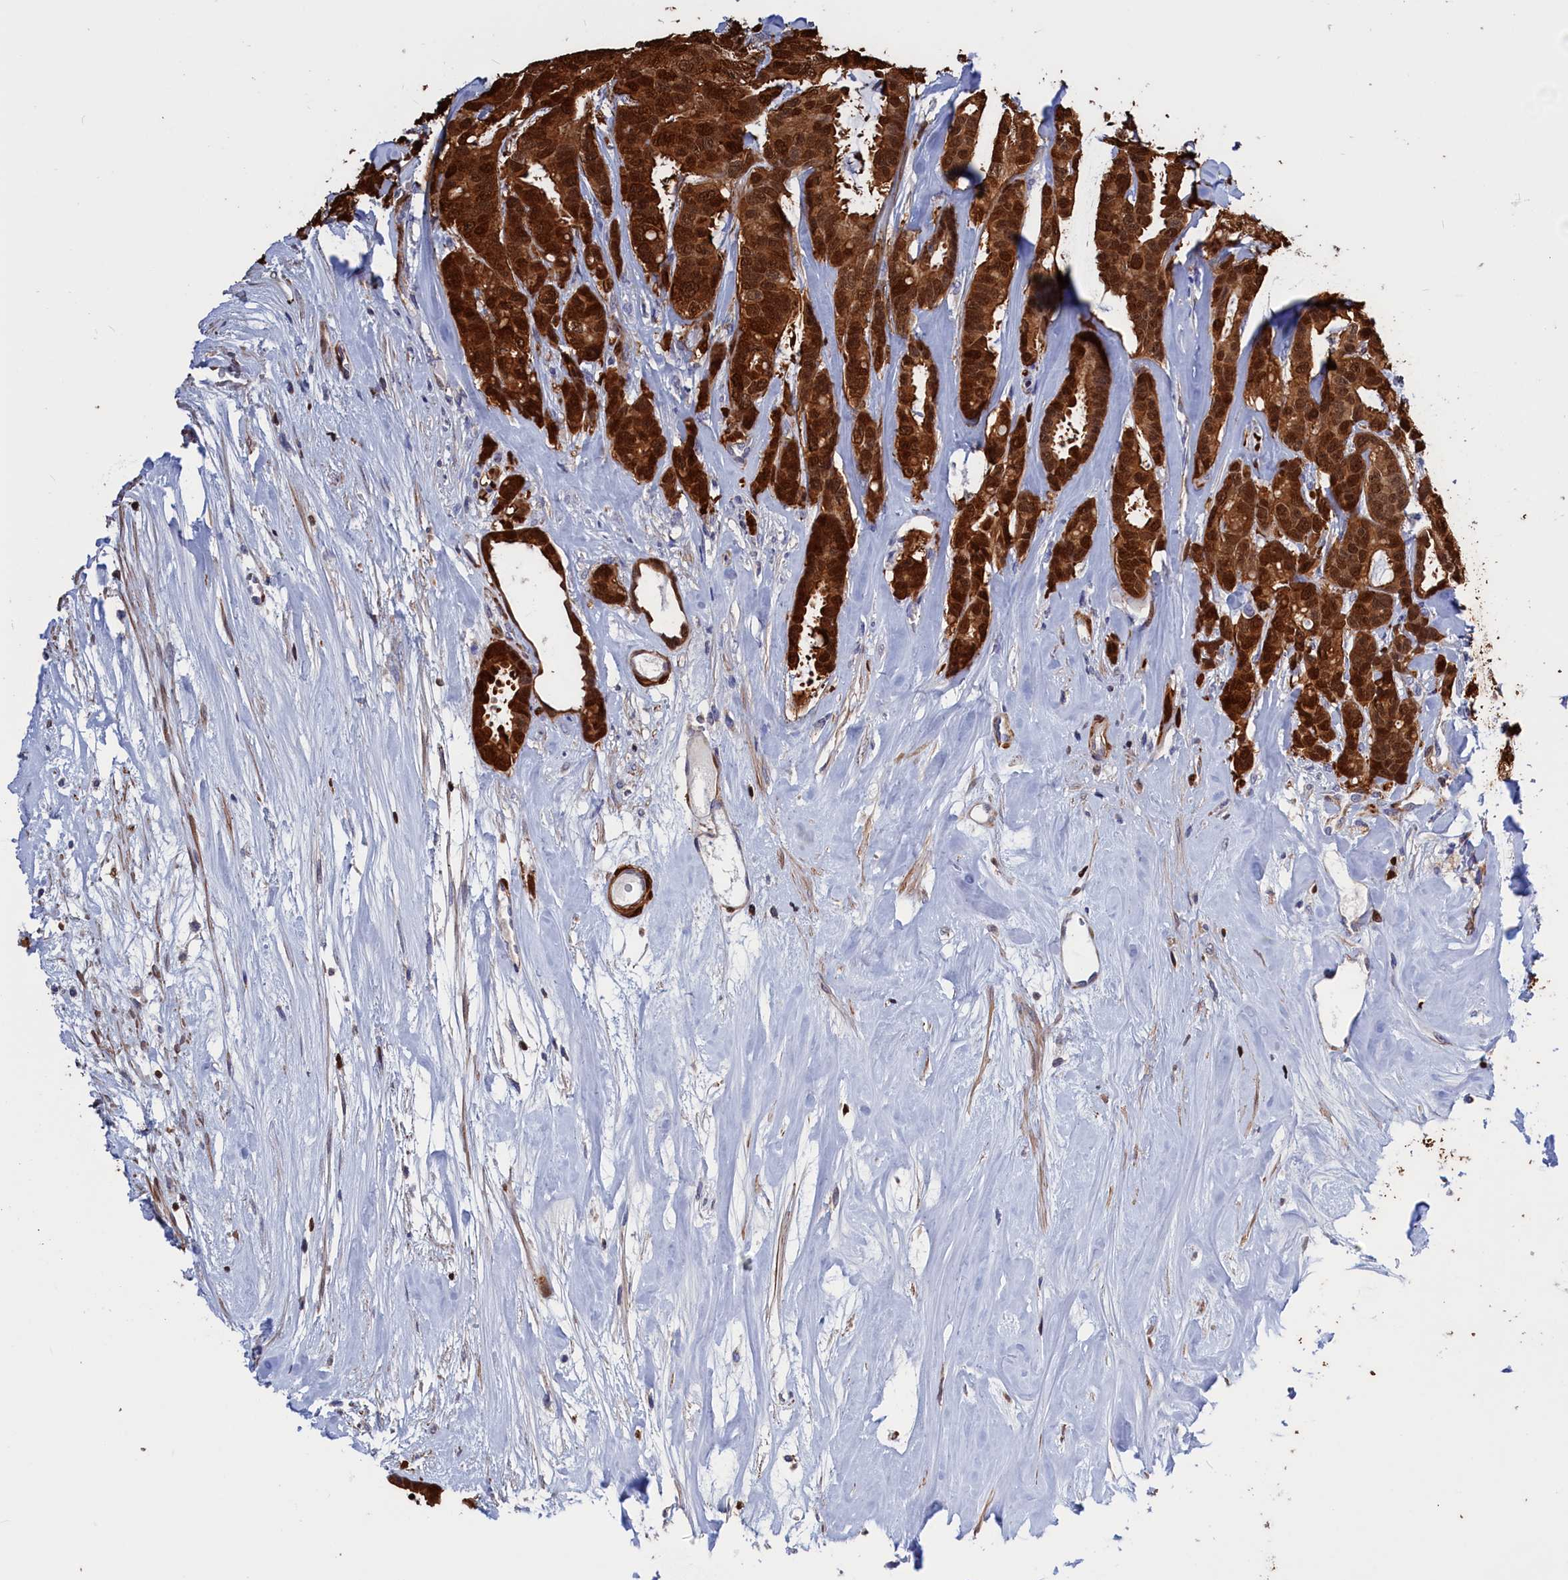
{"staining": {"intensity": "strong", "quantity": ">75%", "location": "cytoplasmic/membranous,nuclear"}, "tissue": "breast cancer", "cell_type": "Tumor cells", "image_type": "cancer", "snomed": [{"axis": "morphology", "description": "Duct carcinoma"}, {"axis": "topography", "description": "Breast"}], "caption": "The image reveals a brown stain indicating the presence of a protein in the cytoplasmic/membranous and nuclear of tumor cells in invasive ductal carcinoma (breast).", "gene": "CRIP1", "patient": {"sex": "female", "age": 87}}